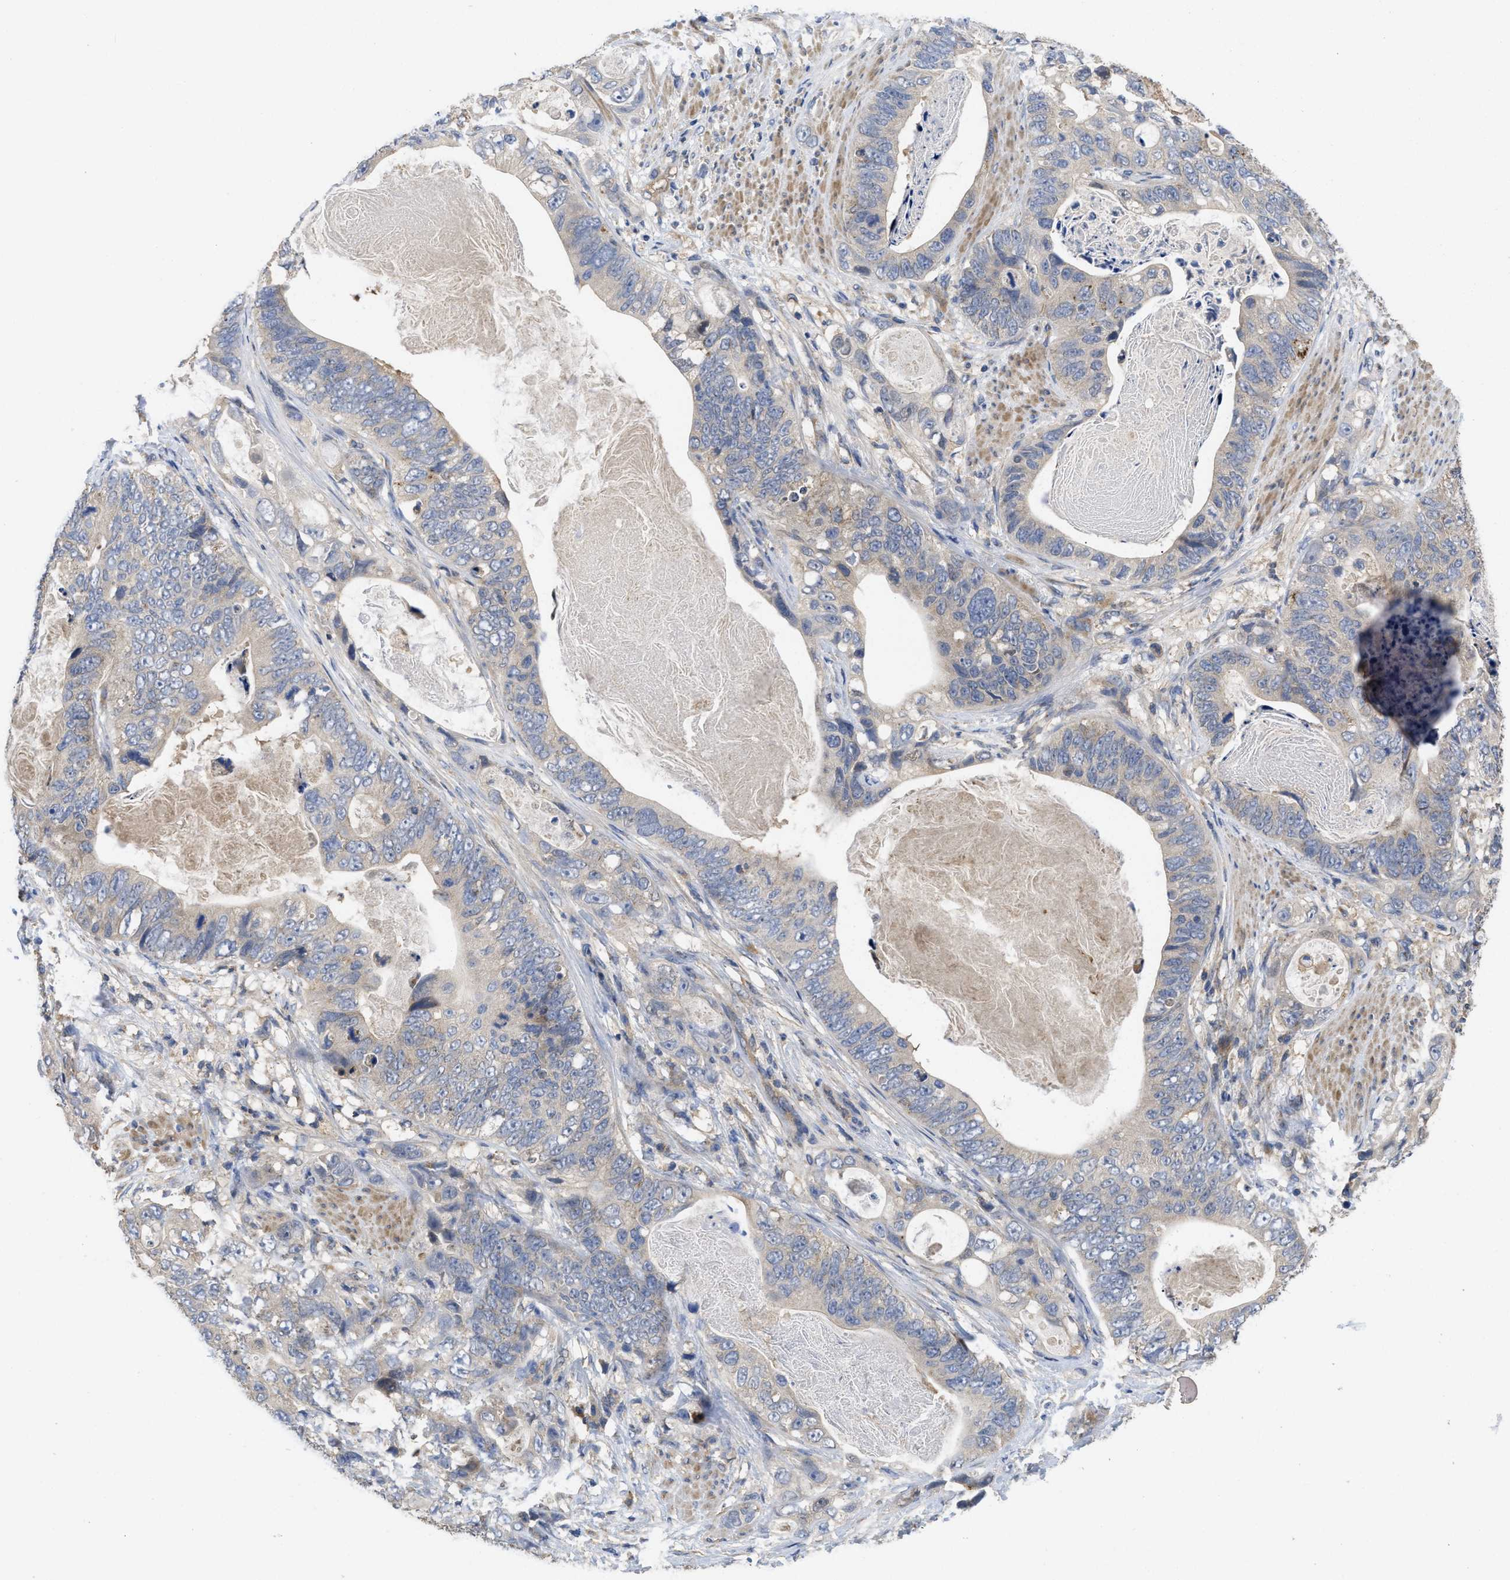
{"staining": {"intensity": "weak", "quantity": "<25%", "location": "cytoplasmic/membranous"}, "tissue": "stomach cancer", "cell_type": "Tumor cells", "image_type": "cancer", "snomed": [{"axis": "morphology", "description": "Adenocarcinoma, NOS"}, {"axis": "topography", "description": "Stomach"}], "caption": "High magnification brightfield microscopy of adenocarcinoma (stomach) stained with DAB (3,3'-diaminobenzidine) (brown) and counterstained with hematoxylin (blue): tumor cells show no significant positivity.", "gene": "RNF216", "patient": {"sex": "female", "age": 89}}